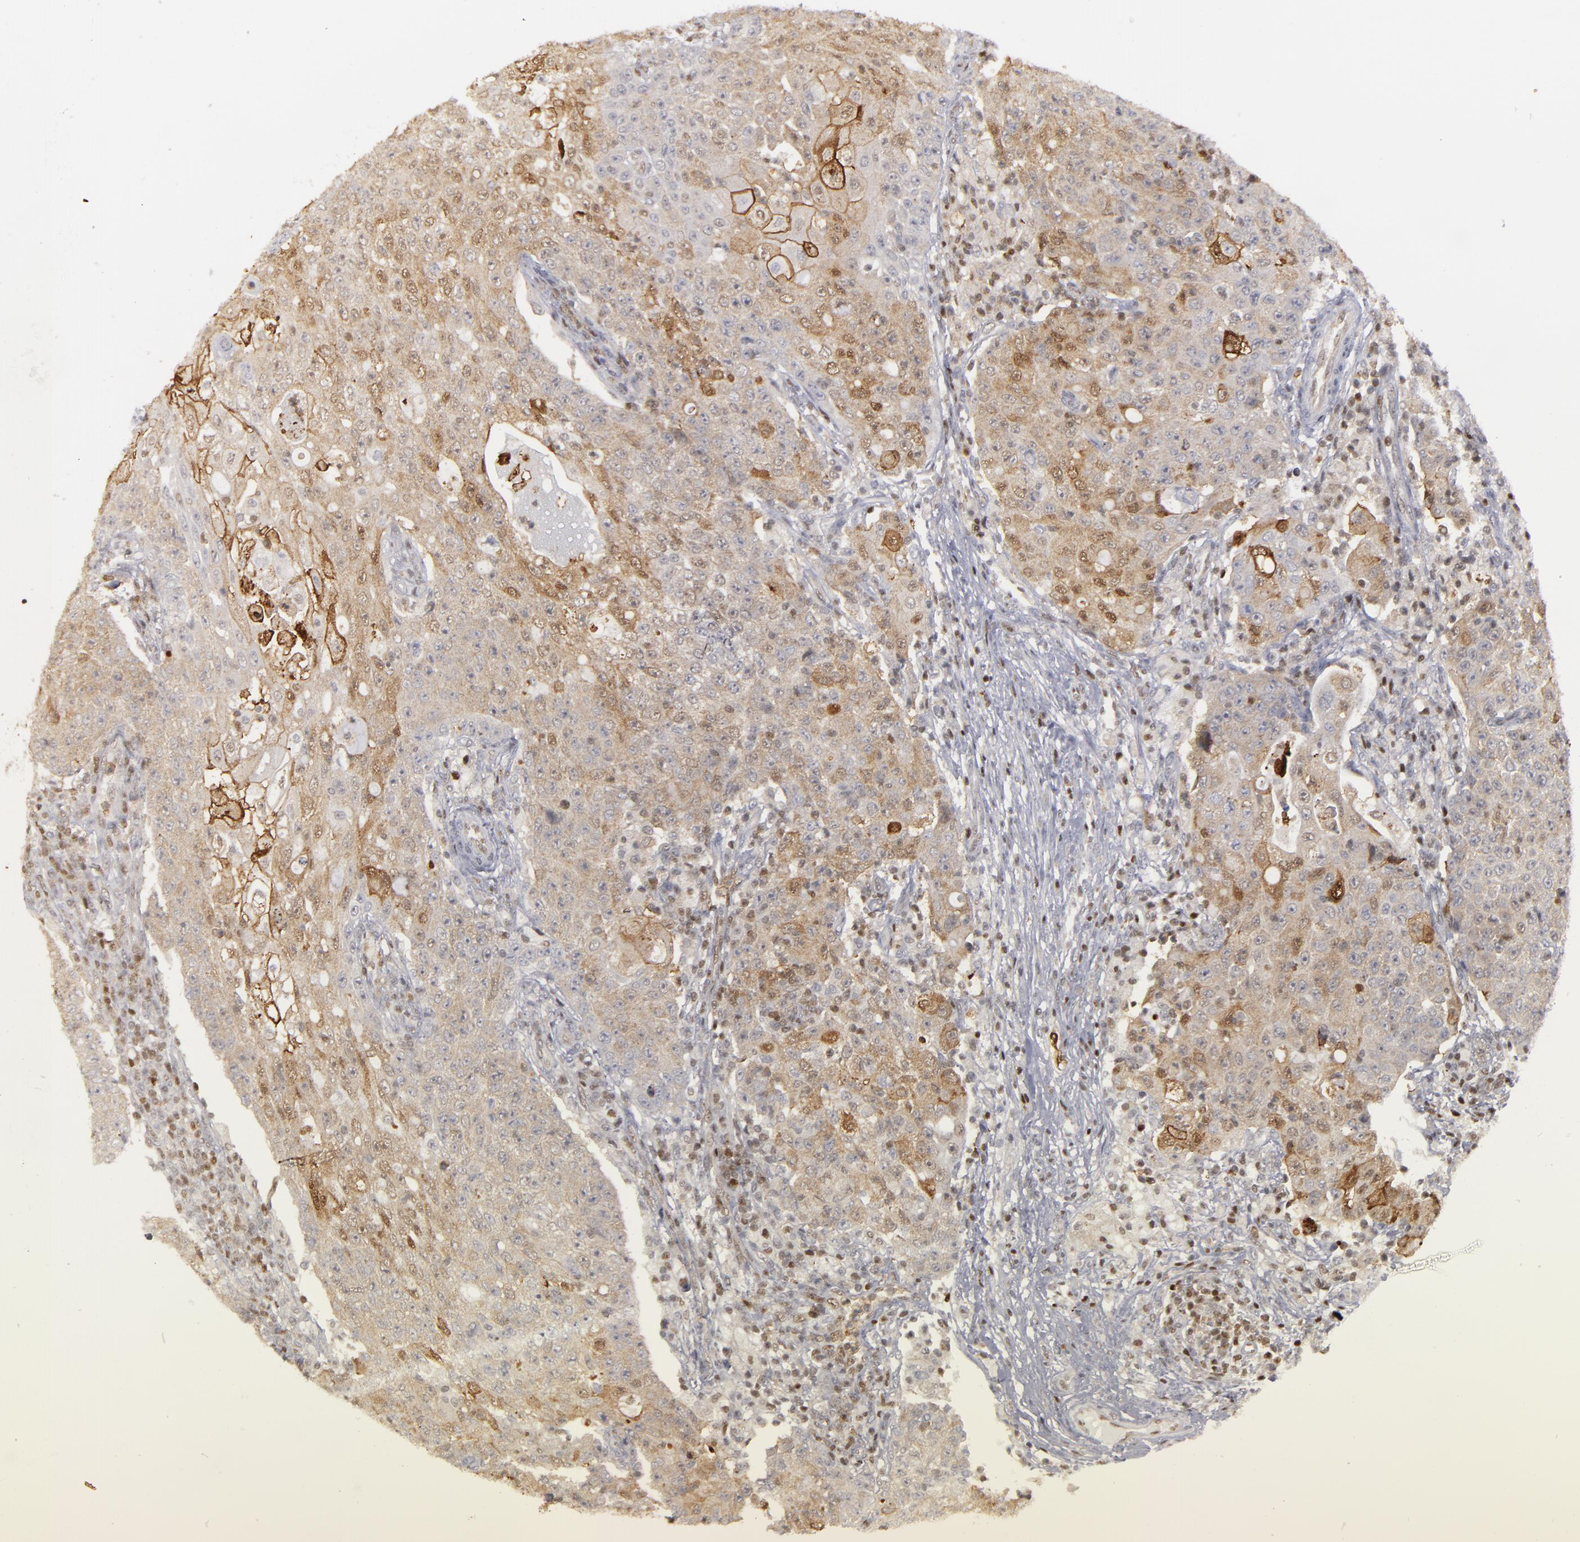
{"staining": {"intensity": "weak", "quantity": "<25%", "location": "cytoplasmic/membranous,nuclear"}, "tissue": "lymph node", "cell_type": "Germinal center cells", "image_type": "normal", "snomed": [{"axis": "morphology", "description": "Normal tissue, NOS"}, {"axis": "topography", "description": "Lymph node"}], "caption": "Immunohistochemistry (IHC) image of normal lymph node: lymph node stained with DAB shows no significant protein staining in germinal center cells. (DAB (3,3'-diaminobenzidine) immunohistochemistry (IHC) with hematoxylin counter stain).", "gene": "GSR", "patient": {"sex": "female", "age": 42}}